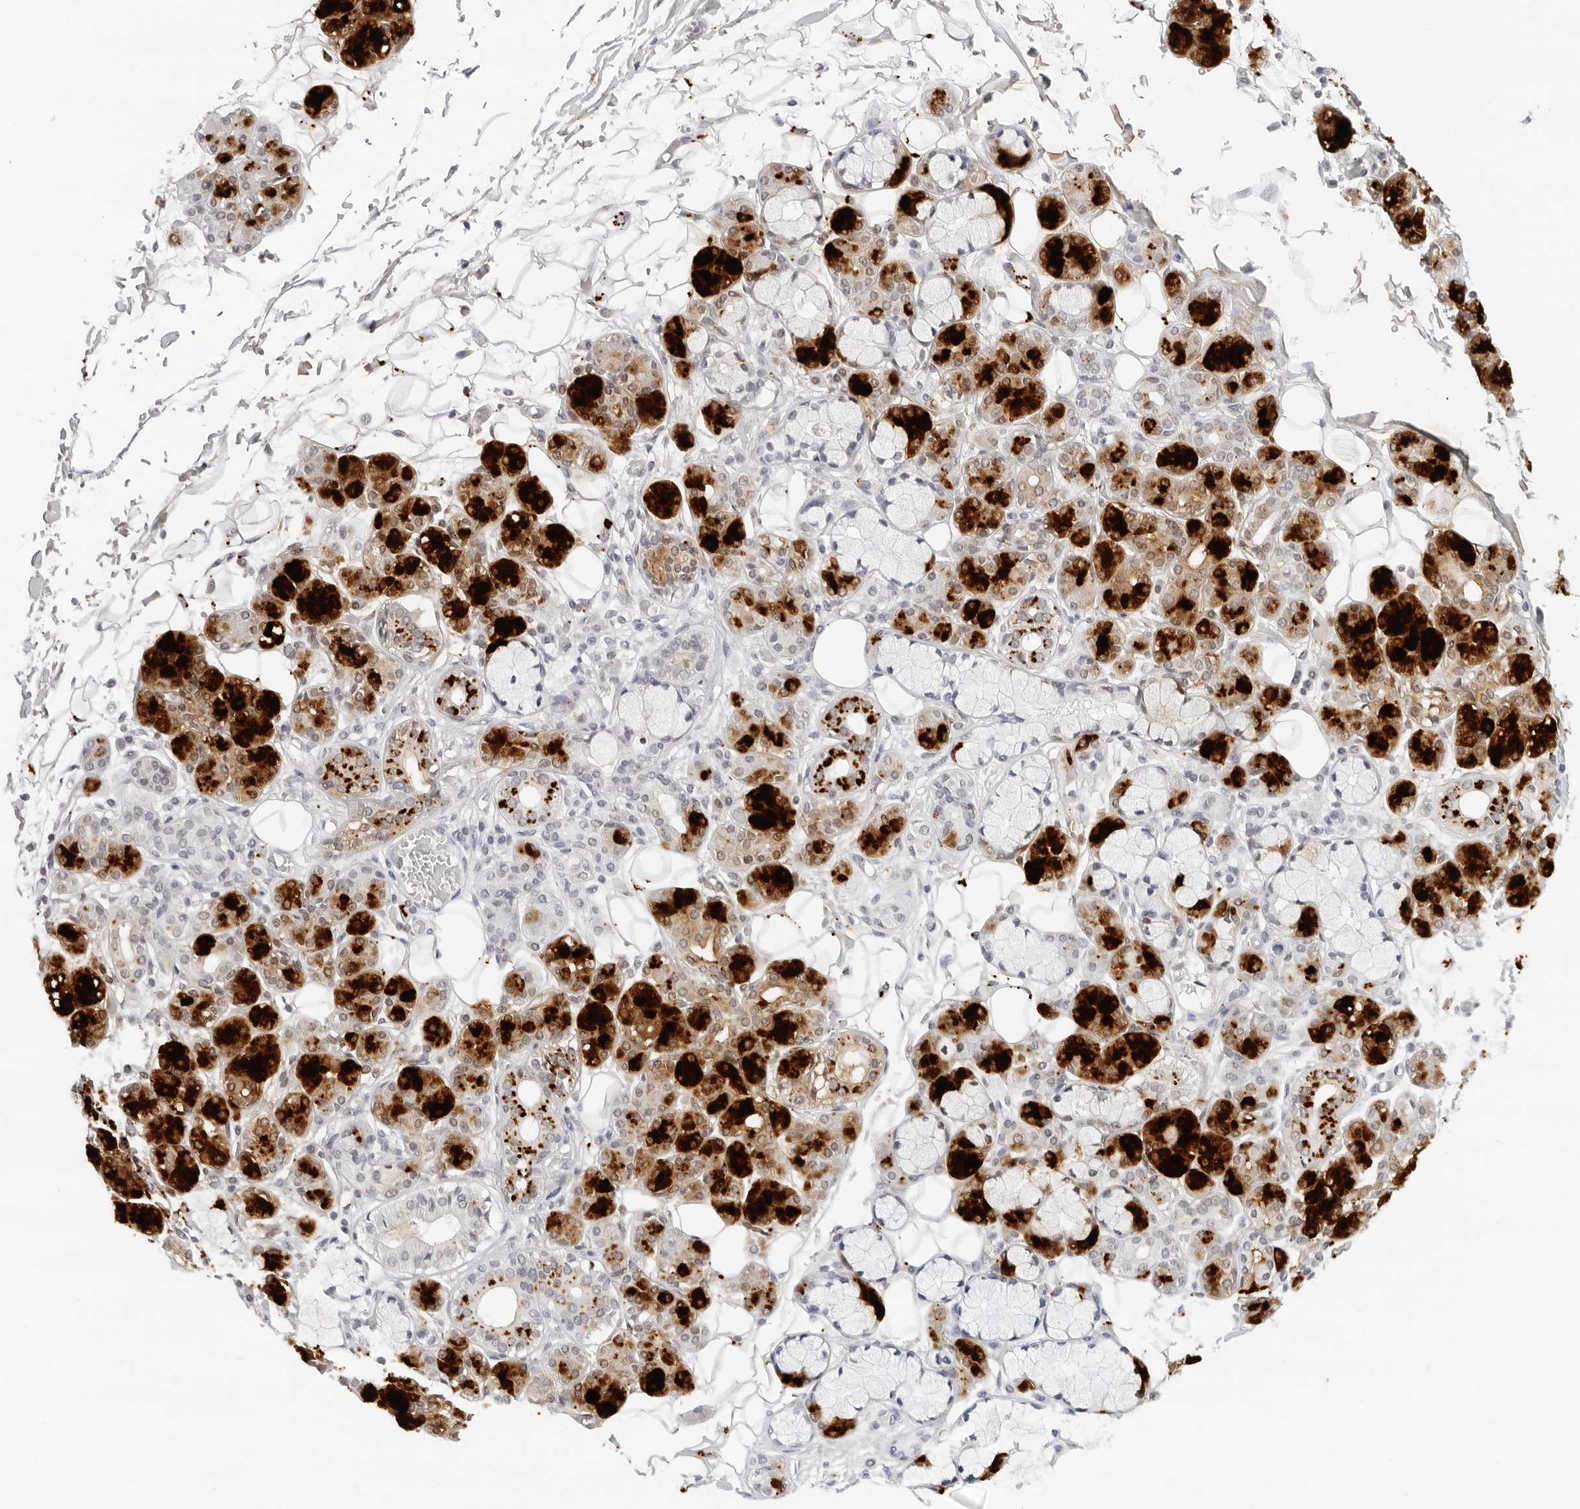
{"staining": {"intensity": "strong", "quantity": "<25%", "location": "cytoplasmic/membranous"}, "tissue": "salivary gland", "cell_type": "Glandular cells", "image_type": "normal", "snomed": [{"axis": "morphology", "description": "Normal tissue, NOS"}, {"axis": "topography", "description": "Salivary gland"}], "caption": "Strong cytoplasmic/membranous expression is appreciated in approximately <25% of glandular cells in unremarkable salivary gland.", "gene": "CST1", "patient": {"sex": "male", "age": 63}}